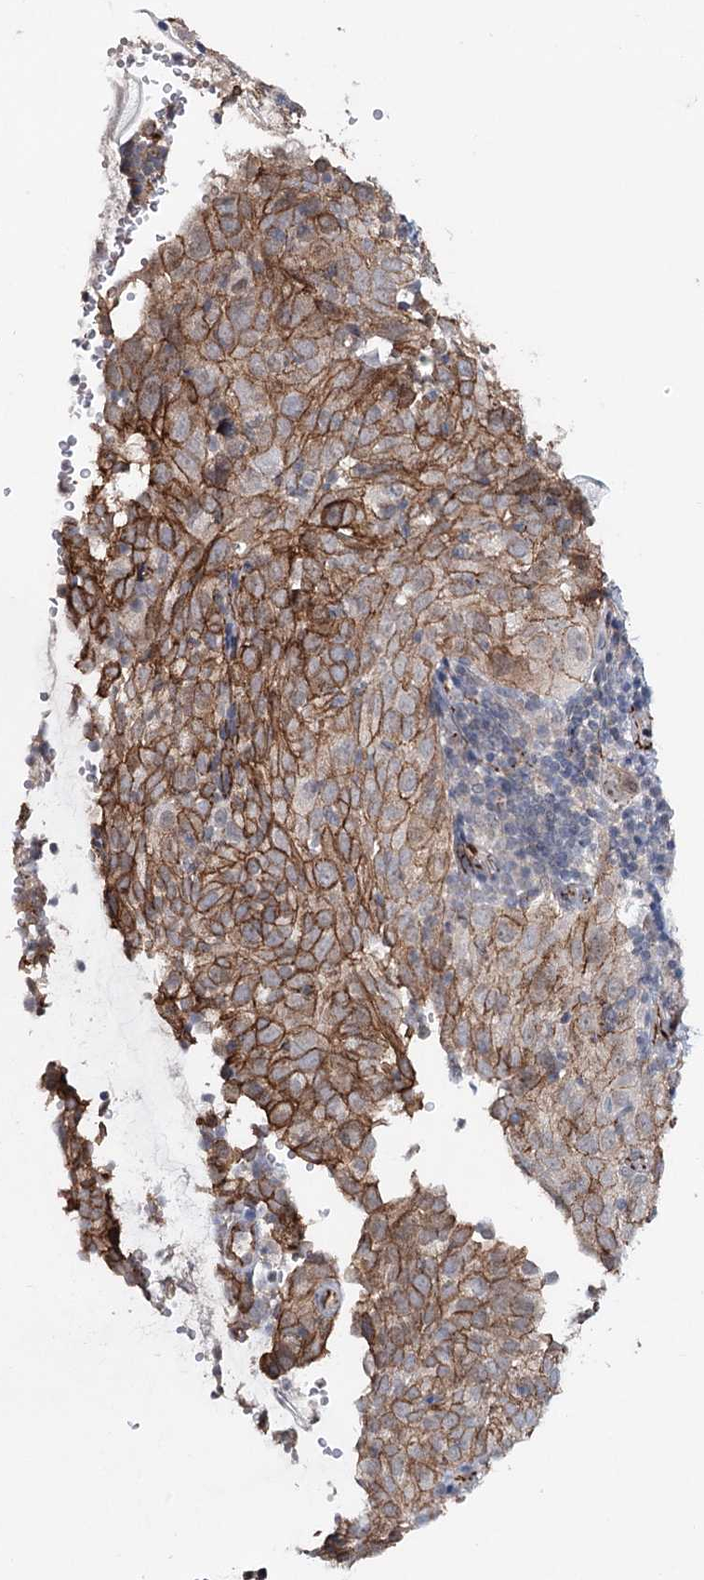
{"staining": {"intensity": "moderate", "quantity": ">75%", "location": "cytoplasmic/membranous"}, "tissue": "cervical cancer", "cell_type": "Tumor cells", "image_type": "cancer", "snomed": [{"axis": "morphology", "description": "Squamous cell carcinoma, NOS"}, {"axis": "topography", "description": "Cervix"}], "caption": "A brown stain labels moderate cytoplasmic/membranous positivity of a protein in squamous cell carcinoma (cervical) tumor cells.", "gene": "PKP4", "patient": {"sex": "female", "age": 31}}